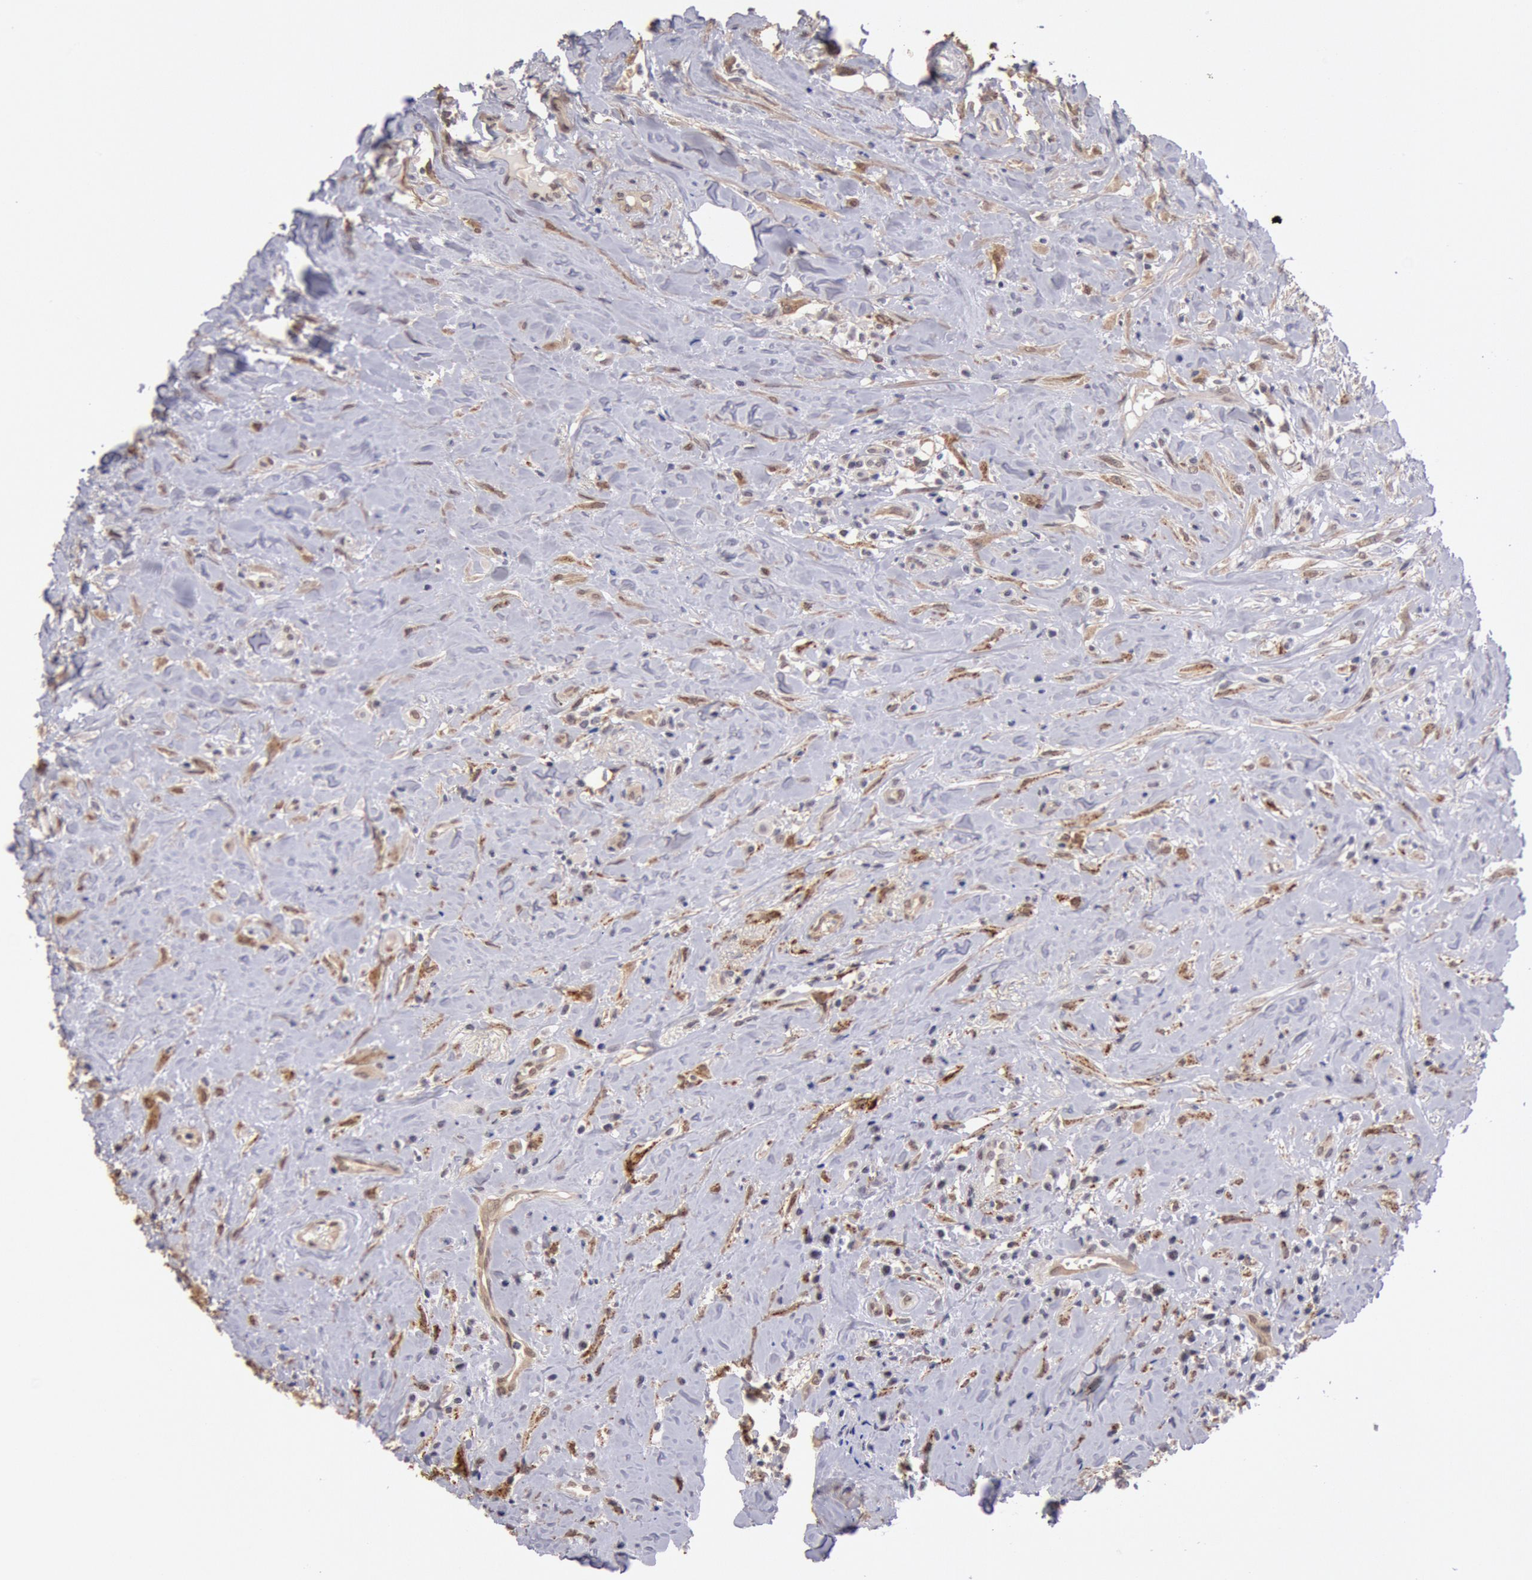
{"staining": {"intensity": "moderate", "quantity": "25%-75%", "location": "cytoplasmic/membranous,nuclear"}, "tissue": "head and neck cancer", "cell_type": "Tumor cells", "image_type": "cancer", "snomed": [{"axis": "morphology", "description": "Squamous cell carcinoma, NOS"}, {"axis": "topography", "description": "Oral tissue"}, {"axis": "topography", "description": "Head-Neck"}], "caption": "A high-resolution micrograph shows IHC staining of head and neck cancer (squamous cell carcinoma), which shows moderate cytoplasmic/membranous and nuclear positivity in about 25%-75% of tumor cells.", "gene": "CDKN2B", "patient": {"sex": "female", "age": 82}}